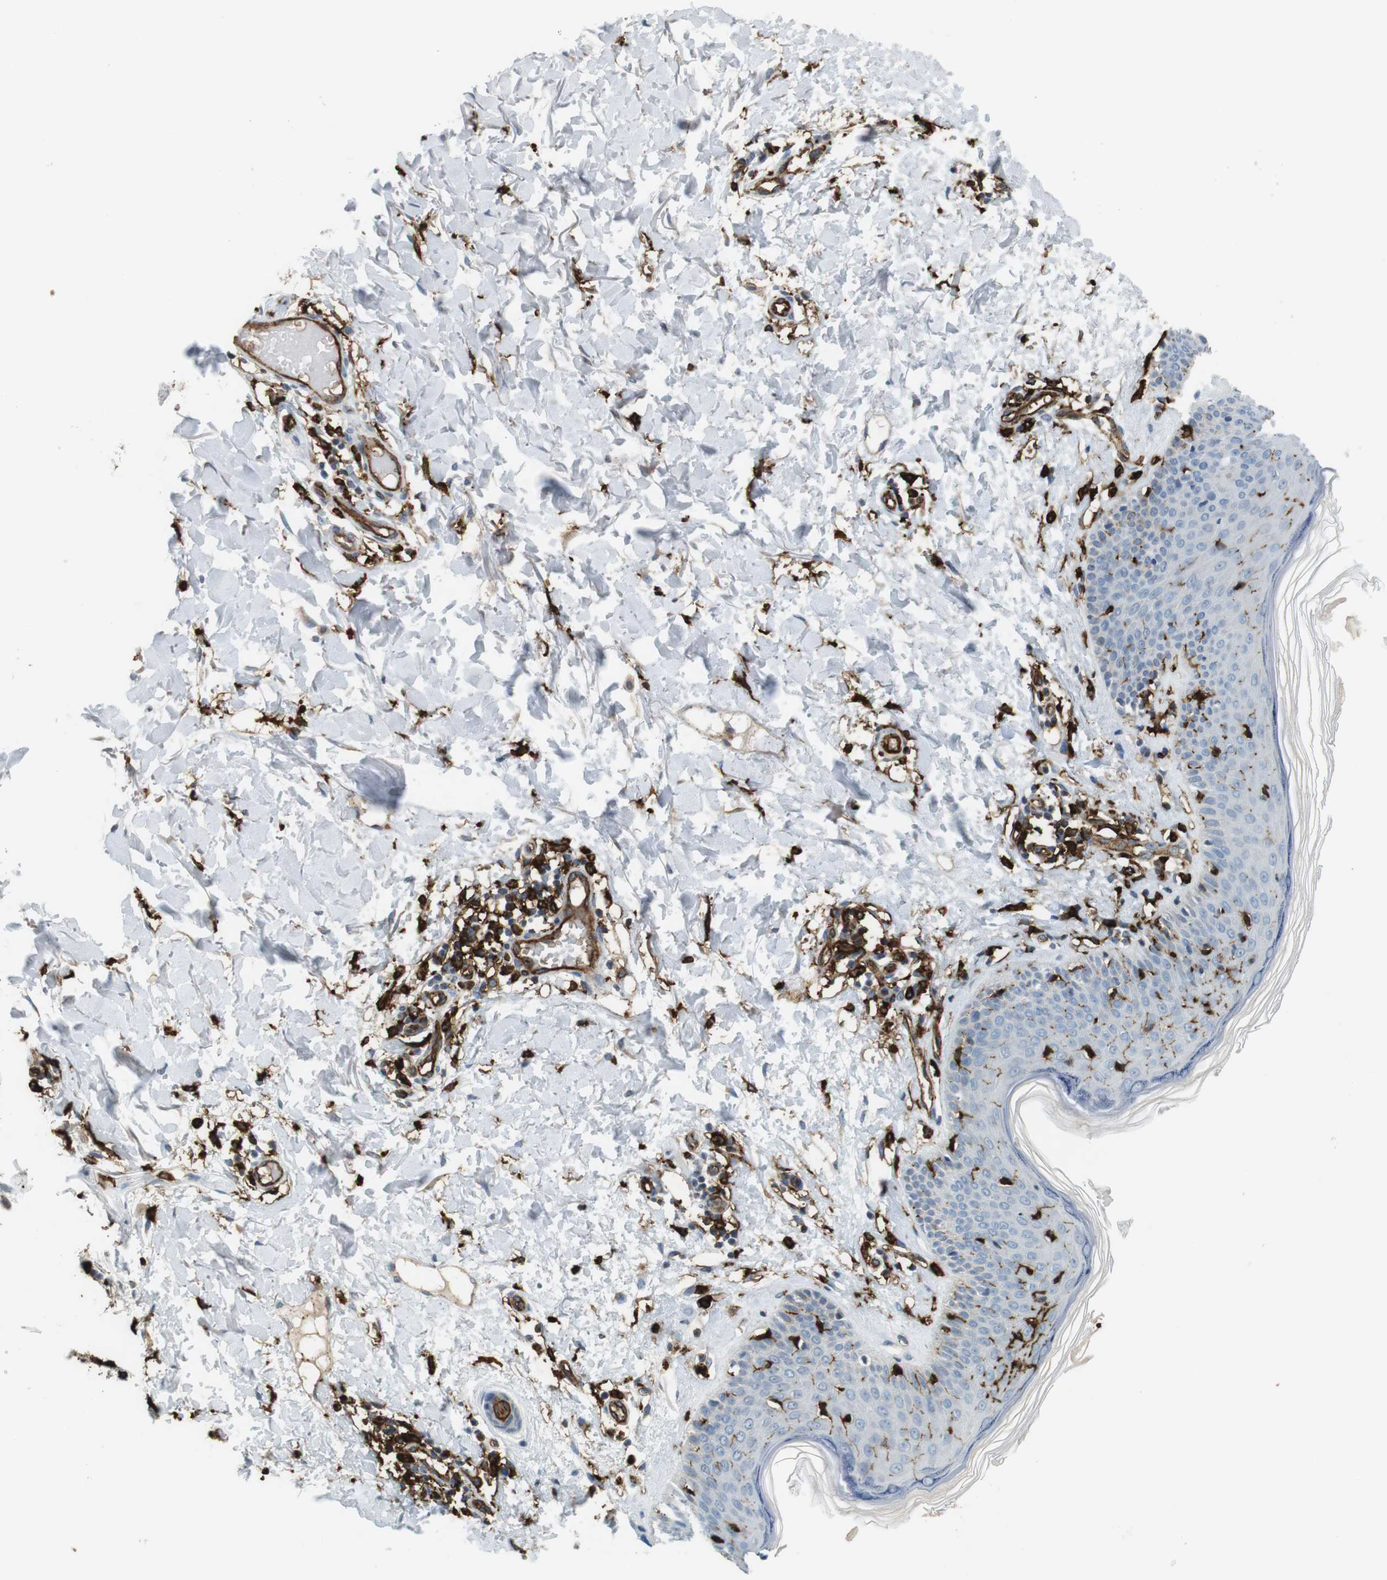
{"staining": {"intensity": "negative", "quantity": "none", "location": "none"}, "tissue": "skin", "cell_type": "Fibroblasts", "image_type": "normal", "snomed": [{"axis": "morphology", "description": "Normal tissue, NOS"}, {"axis": "topography", "description": "Skin"}], "caption": "Immunohistochemical staining of unremarkable human skin shows no significant expression in fibroblasts. (Immunohistochemistry, brightfield microscopy, high magnification).", "gene": "HLA", "patient": {"sex": "female", "age": 56}}